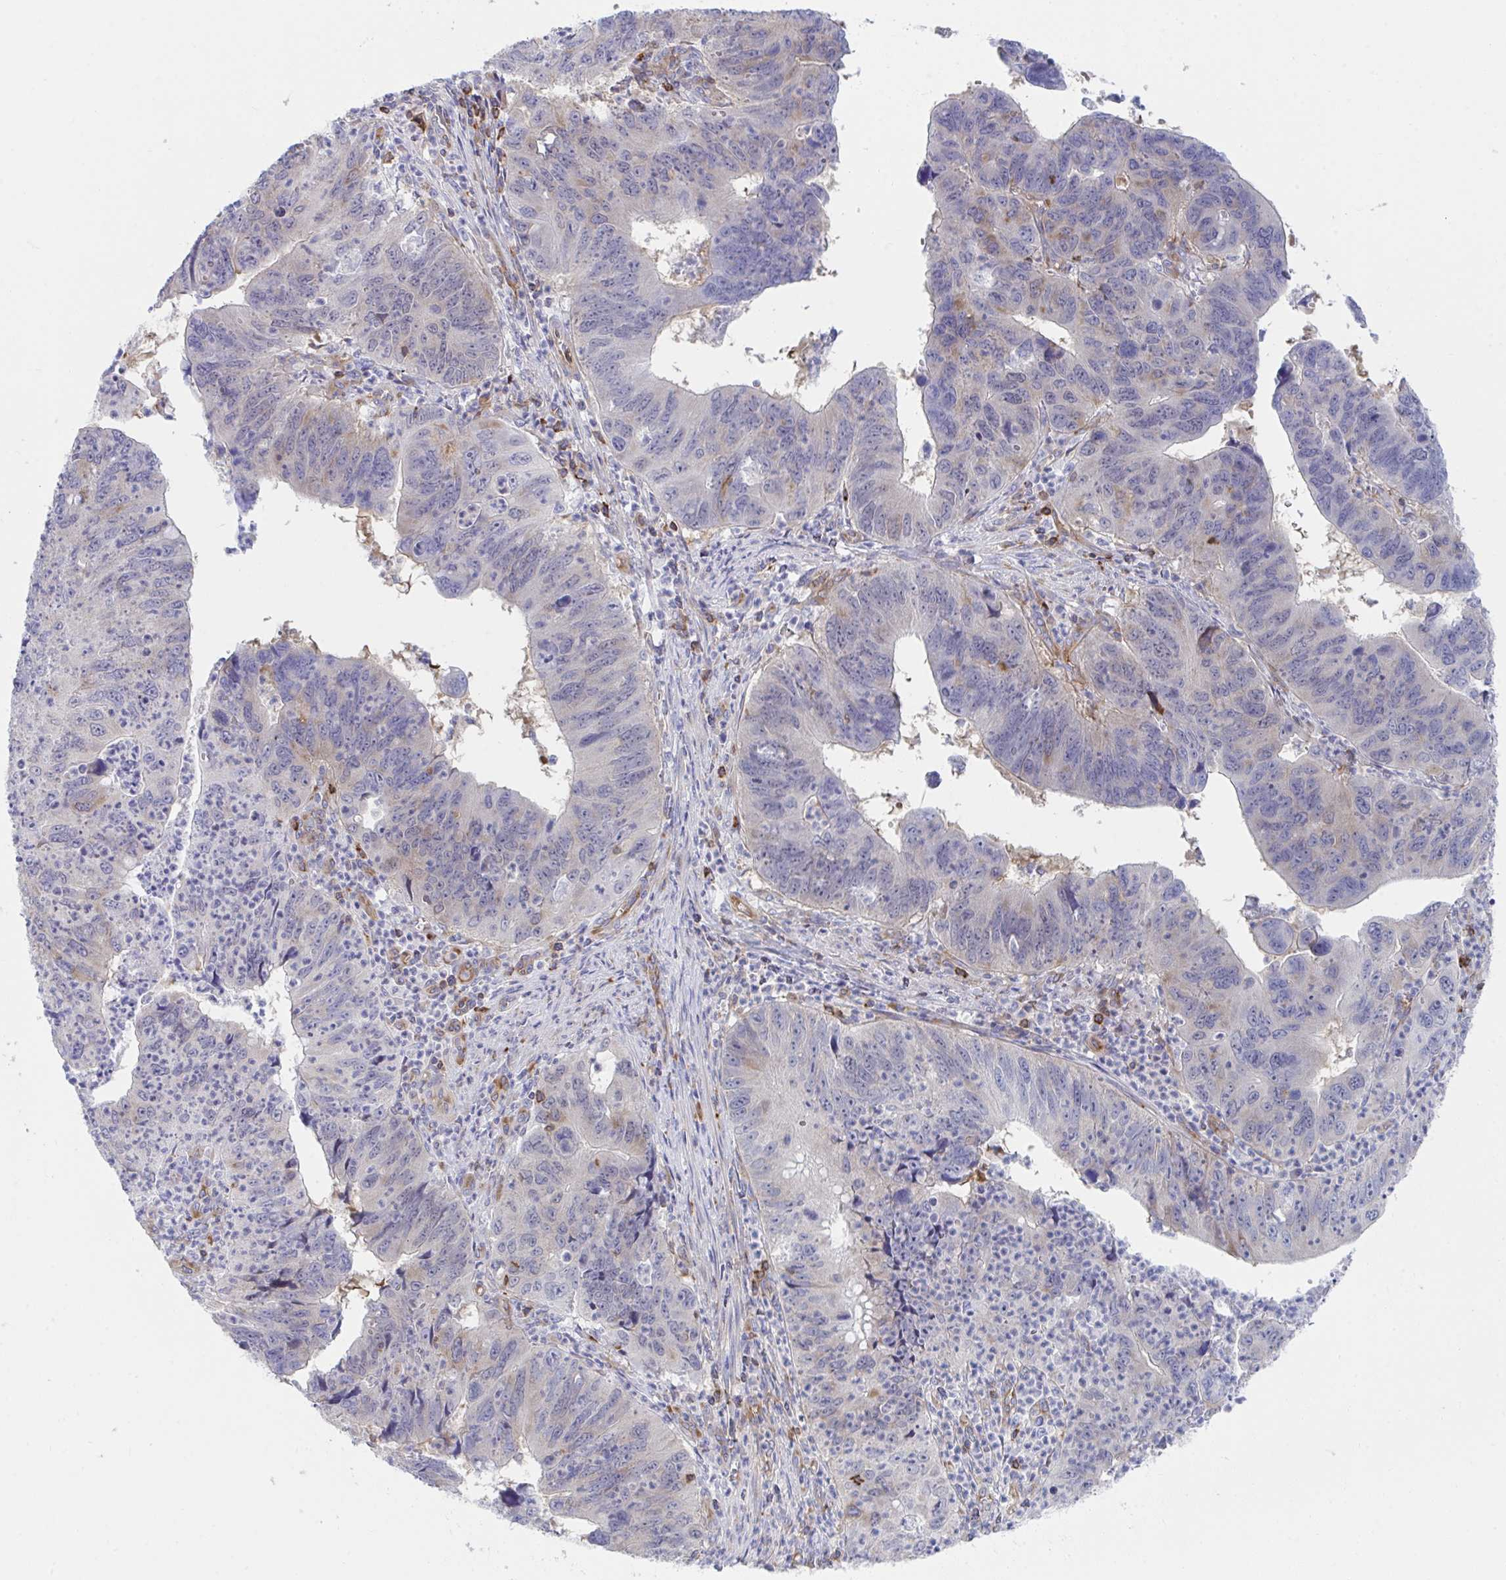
{"staining": {"intensity": "negative", "quantity": "none", "location": "none"}, "tissue": "stomach cancer", "cell_type": "Tumor cells", "image_type": "cancer", "snomed": [{"axis": "morphology", "description": "Adenocarcinoma, NOS"}, {"axis": "topography", "description": "Stomach"}], "caption": "Image shows no protein staining in tumor cells of stomach cancer tissue.", "gene": "WNK1", "patient": {"sex": "male", "age": 59}}